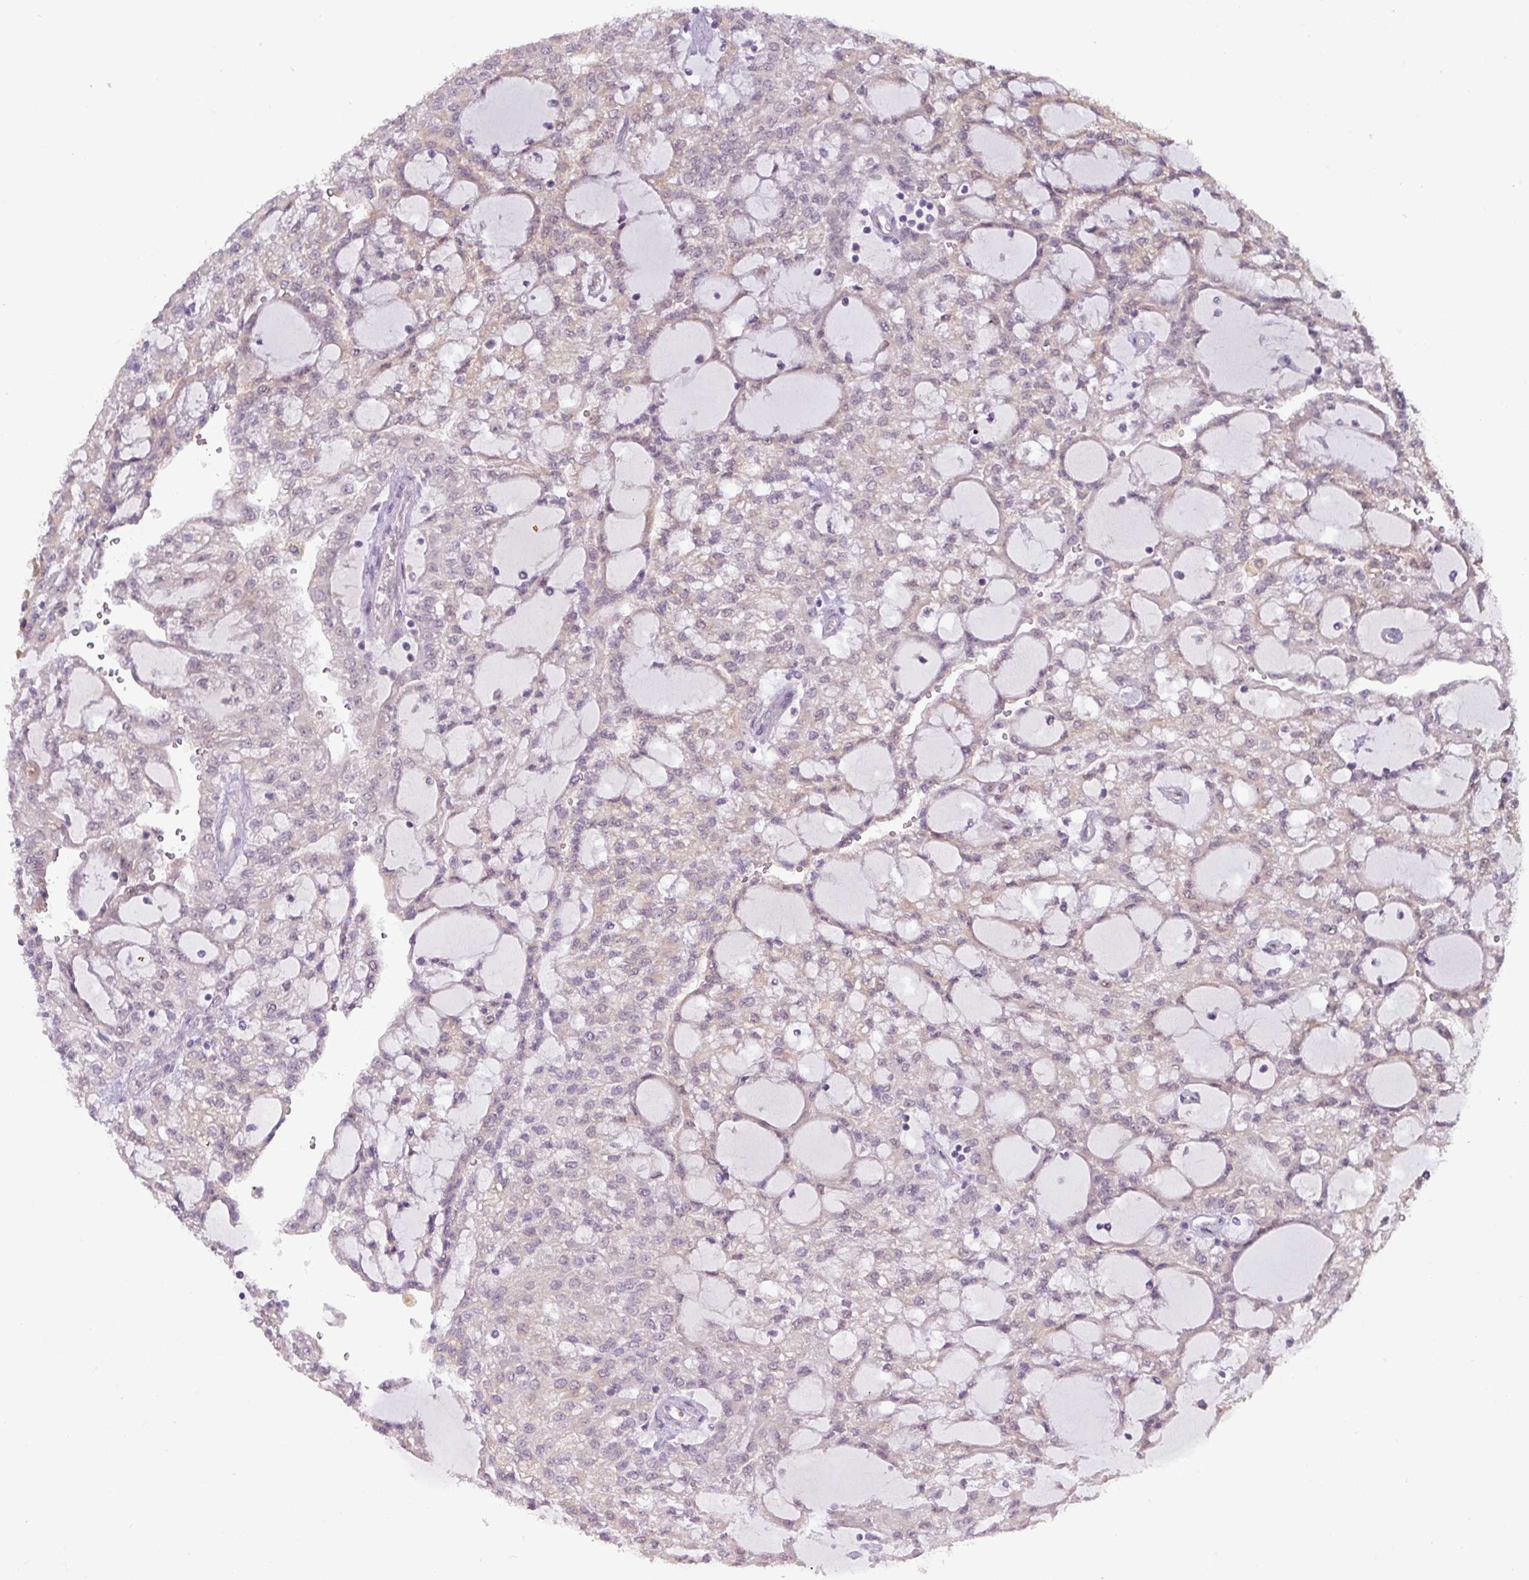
{"staining": {"intensity": "negative", "quantity": "none", "location": "none"}, "tissue": "renal cancer", "cell_type": "Tumor cells", "image_type": "cancer", "snomed": [{"axis": "morphology", "description": "Adenocarcinoma, NOS"}, {"axis": "topography", "description": "Kidney"}], "caption": "Tumor cells are negative for brown protein staining in renal cancer. The staining is performed using DAB (3,3'-diaminobenzidine) brown chromogen with nuclei counter-stained in using hematoxylin.", "gene": "RIPPLY1", "patient": {"sex": "male", "age": 63}}